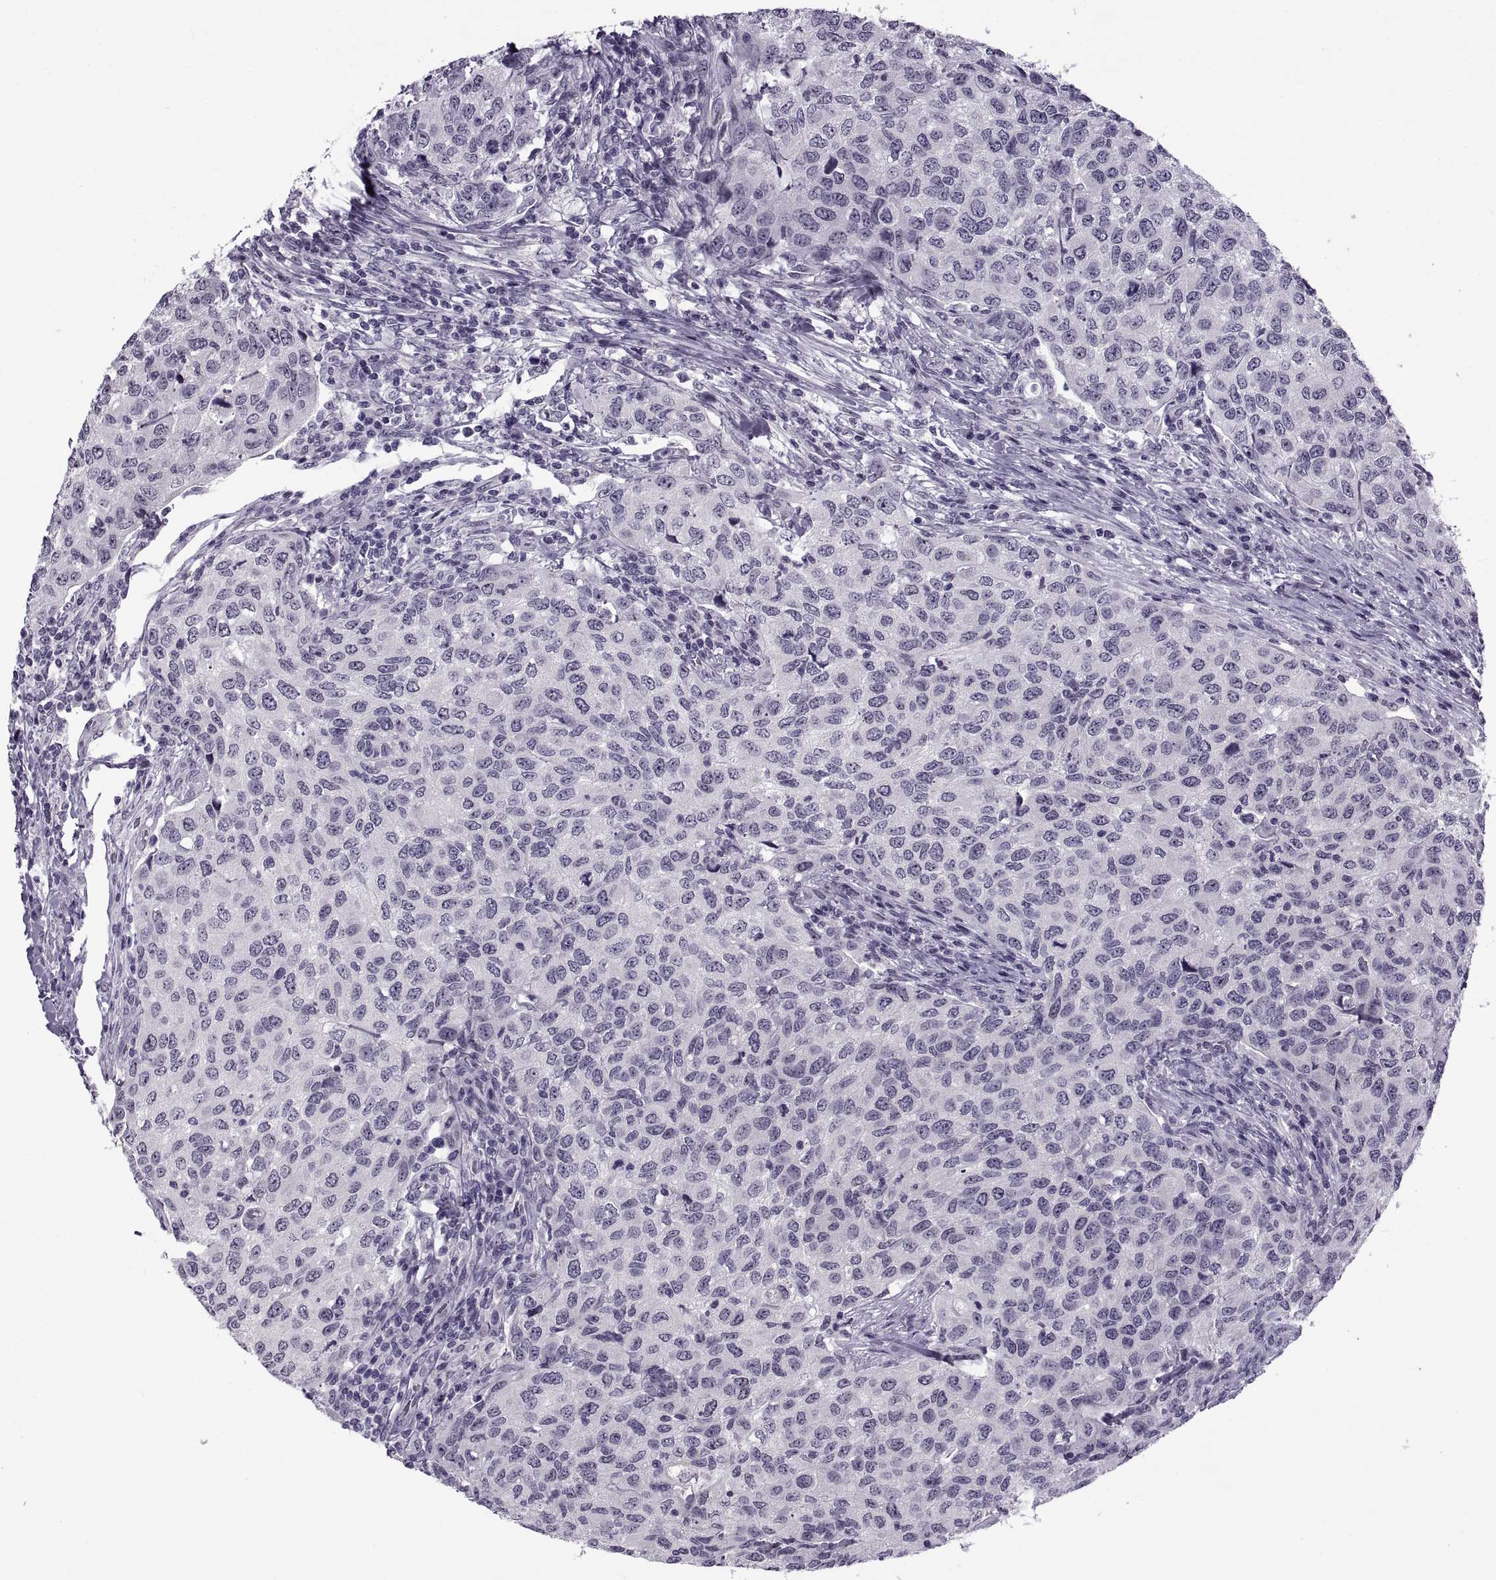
{"staining": {"intensity": "negative", "quantity": "none", "location": "none"}, "tissue": "urothelial cancer", "cell_type": "Tumor cells", "image_type": "cancer", "snomed": [{"axis": "morphology", "description": "Urothelial carcinoma, High grade"}, {"axis": "topography", "description": "Urinary bladder"}], "caption": "The photomicrograph shows no staining of tumor cells in urothelial carcinoma (high-grade).", "gene": "TBC1D3G", "patient": {"sex": "female", "age": 78}}